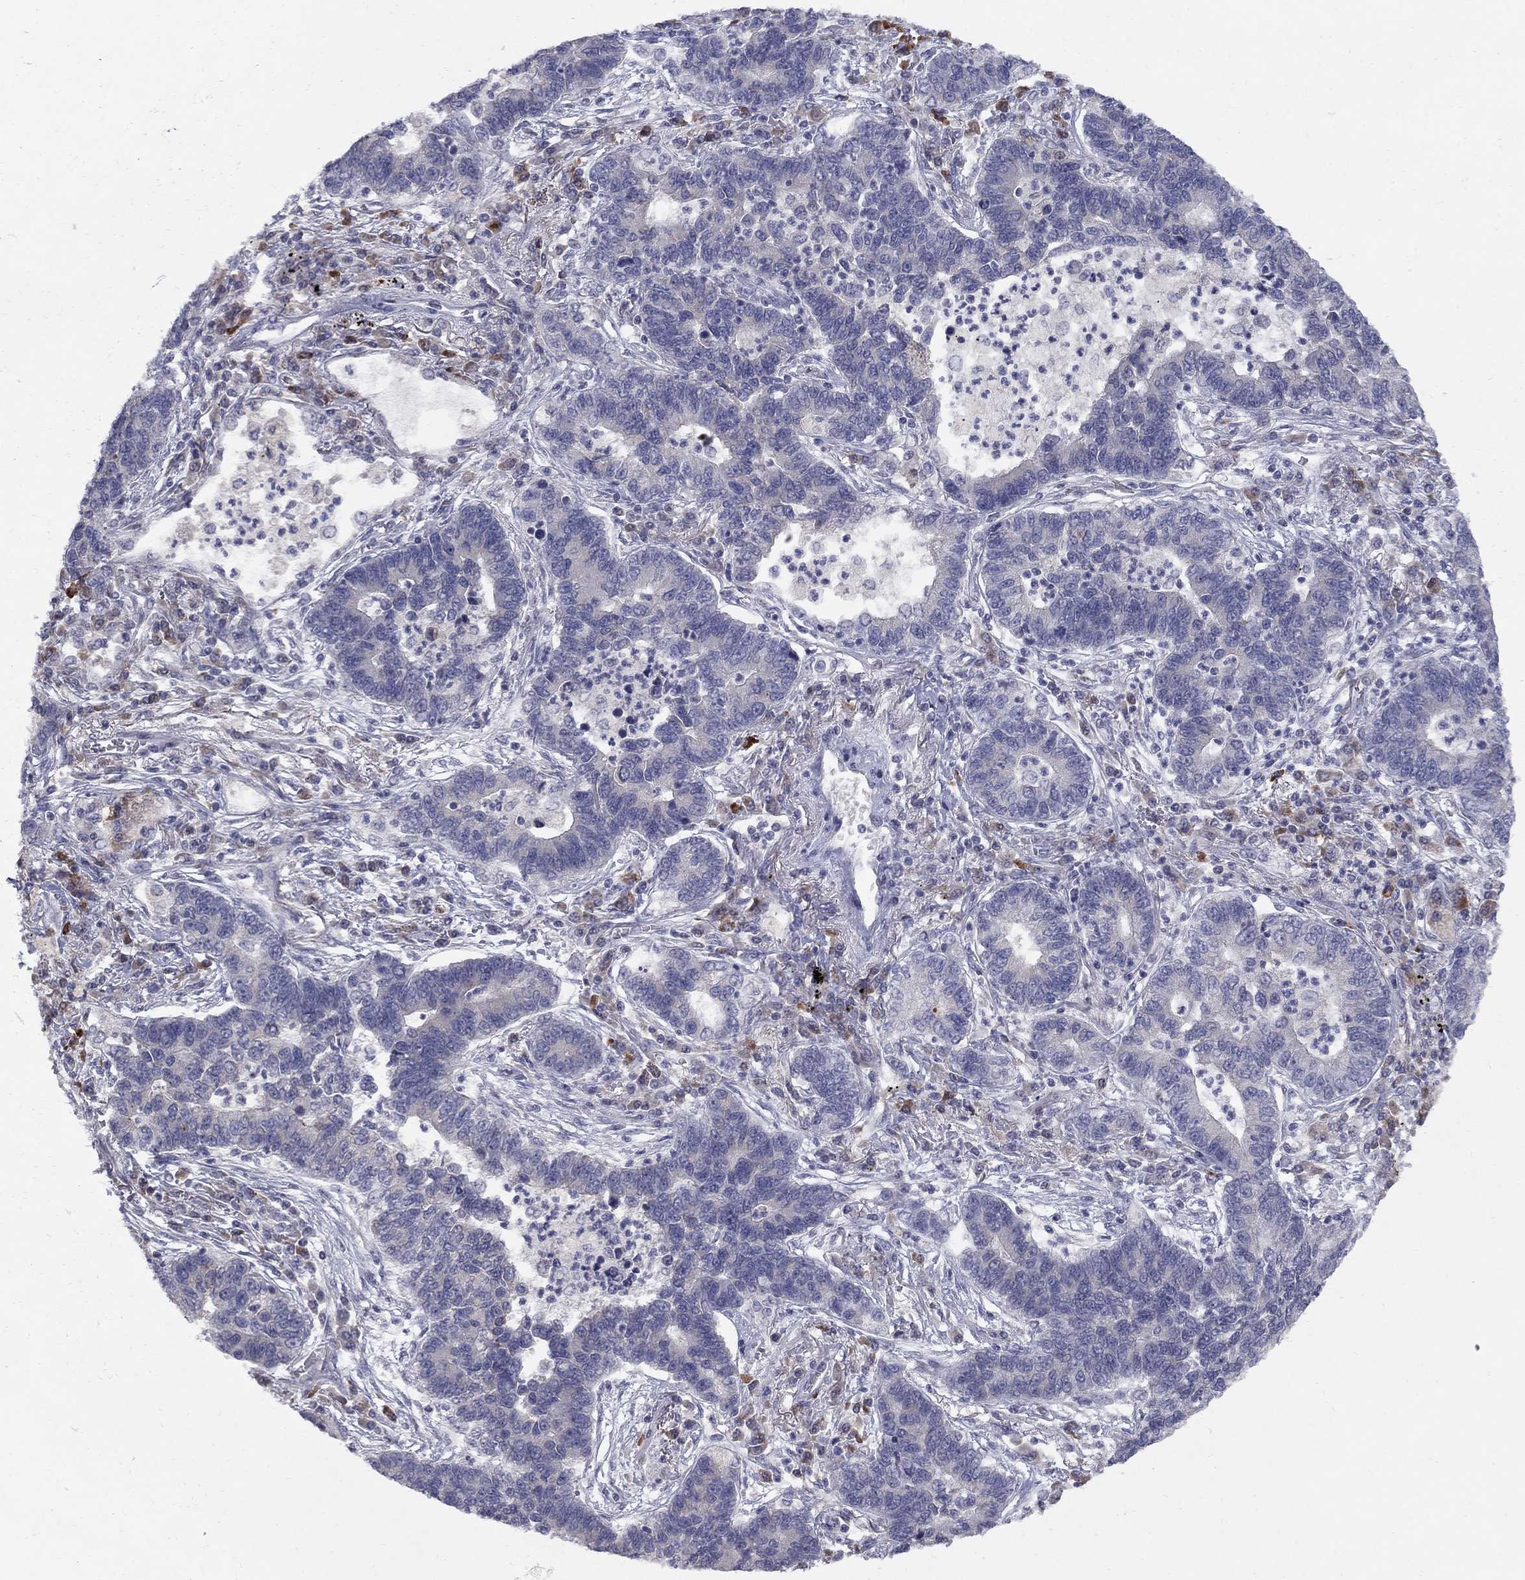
{"staining": {"intensity": "negative", "quantity": "none", "location": "none"}, "tissue": "lung cancer", "cell_type": "Tumor cells", "image_type": "cancer", "snomed": [{"axis": "morphology", "description": "Adenocarcinoma, NOS"}, {"axis": "topography", "description": "Lung"}], "caption": "Tumor cells are negative for brown protein staining in adenocarcinoma (lung).", "gene": "NTRK2", "patient": {"sex": "female", "age": 57}}